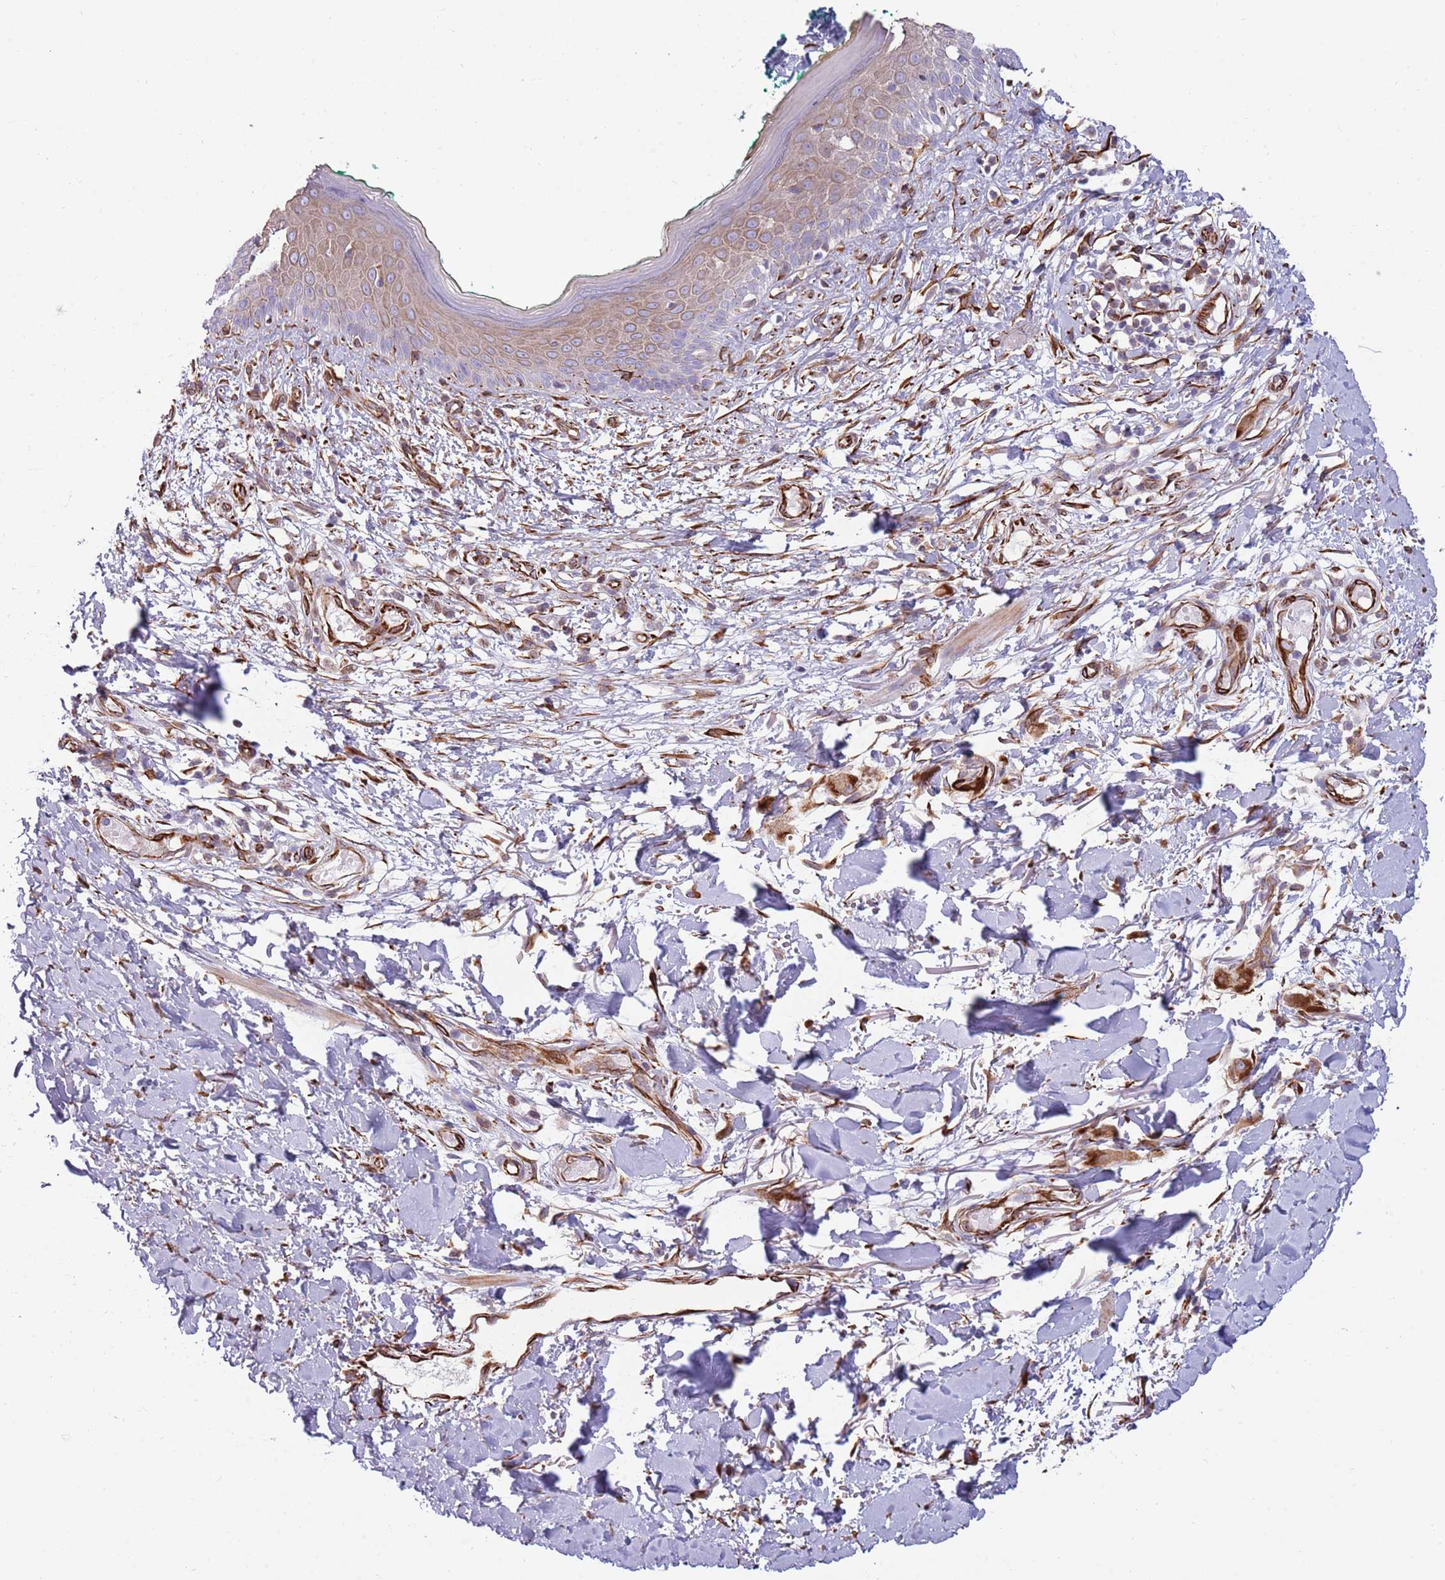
{"staining": {"intensity": "moderate", "quantity": ">75%", "location": "cytoplasmic/membranous"}, "tissue": "skin", "cell_type": "Fibroblasts", "image_type": "normal", "snomed": [{"axis": "morphology", "description": "Normal tissue, NOS"}, {"axis": "morphology", "description": "Malignant melanoma, NOS"}, {"axis": "topography", "description": "Skin"}], "caption": "Protein expression analysis of normal skin demonstrates moderate cytoplasmic/membranous expression in approximately >75% of fibroblasts.", "gene": "MOGAT1", "patient": {"sex": "male", "age": 62}}